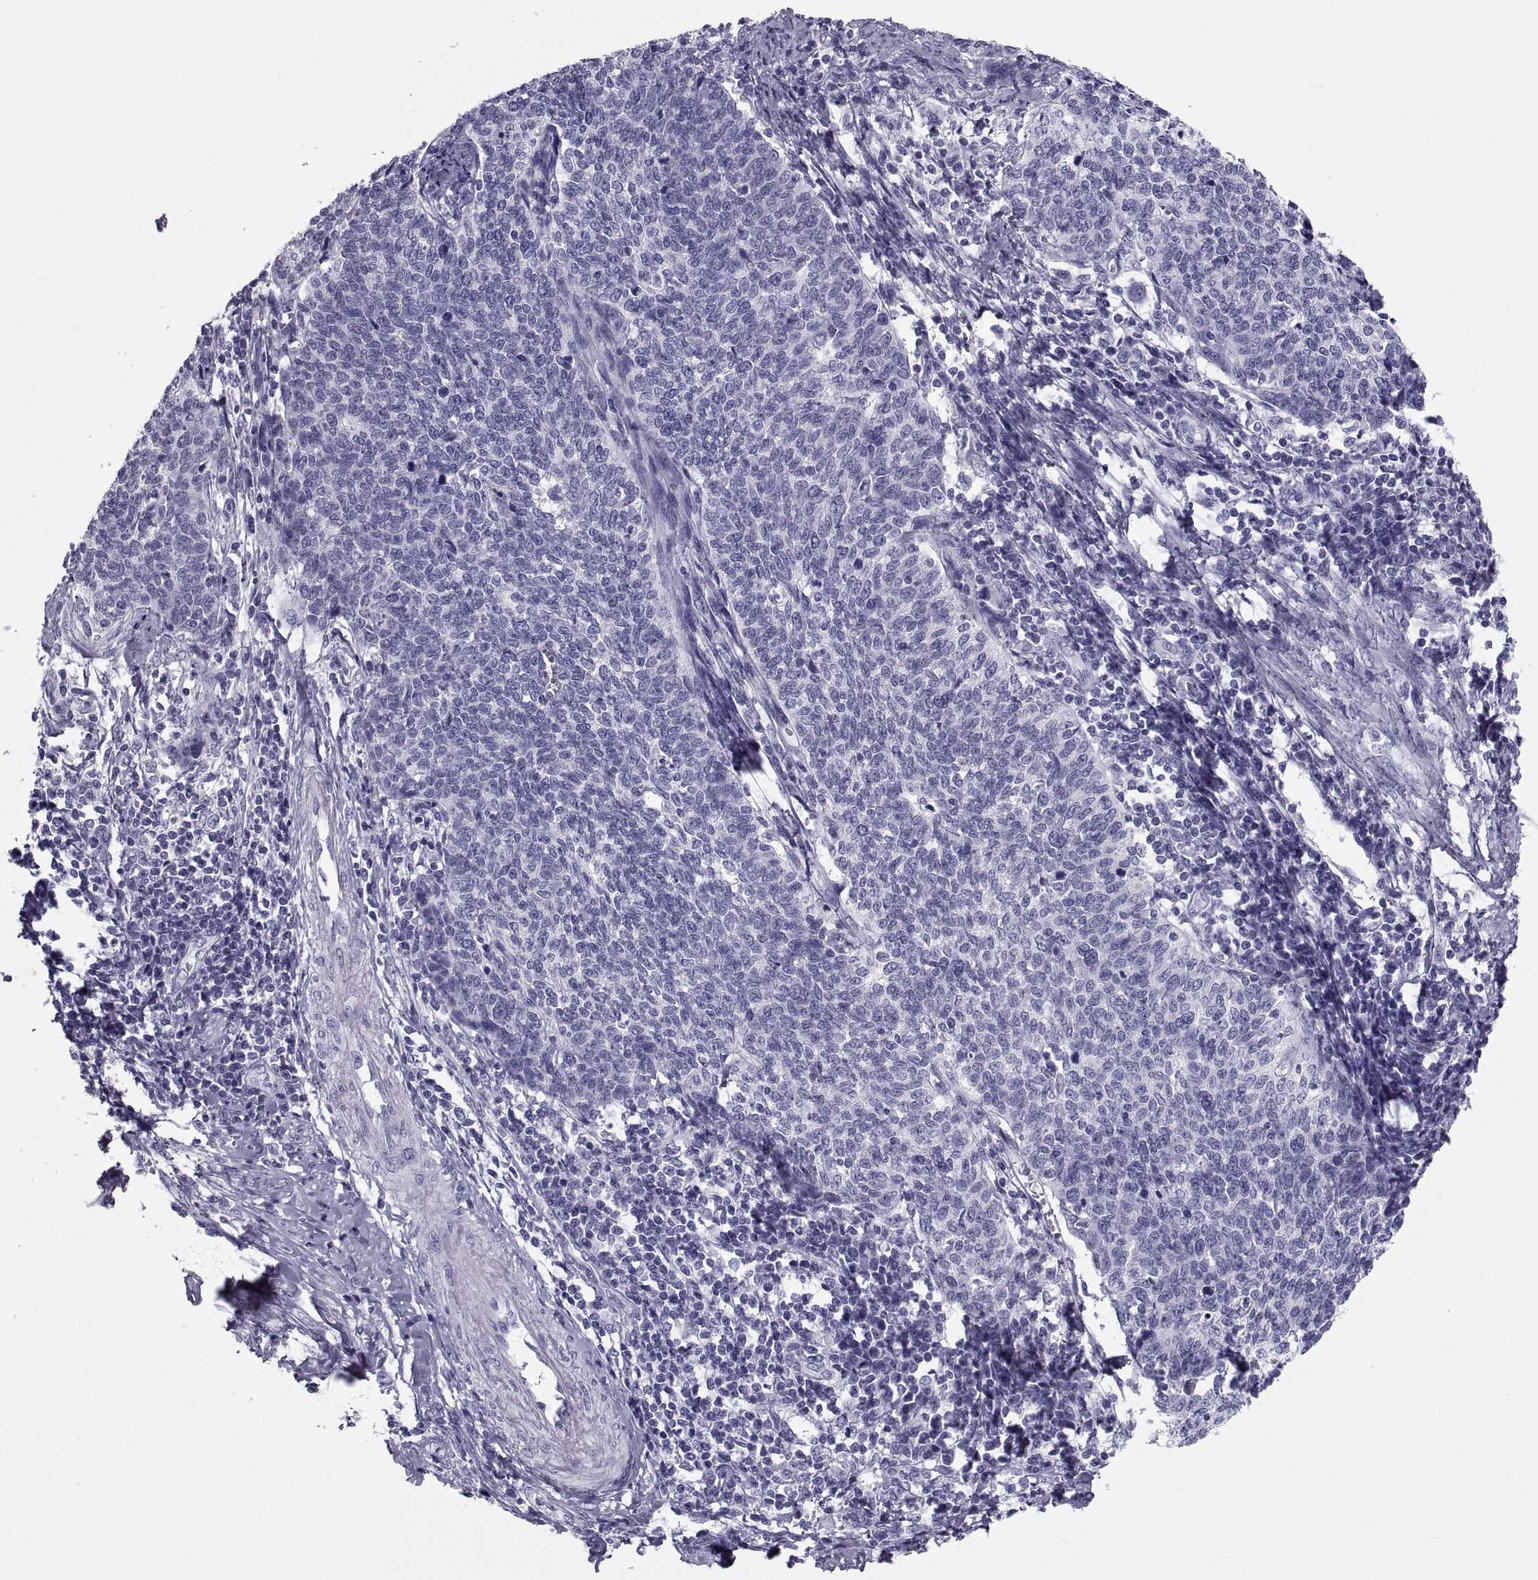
{"staining": {"intensity": "negative", "quantity": "none", "location": "none"}, "tissue": "cervical cancer", "cell_type": "Tumor cells", "image_type": "cancer", "snomed": [{"axis": "morphology", "description": "Squamous cell carcinoma, NOS"}, {"axis": "topography", "description": "Cervix"}], "caption": "Photomicrograph shows no significant protein staining in tumor cells of squamous cell carcinoma (cervical).", "gene": "DEFB129", "patient": {"sex": "female", "age": 39}}